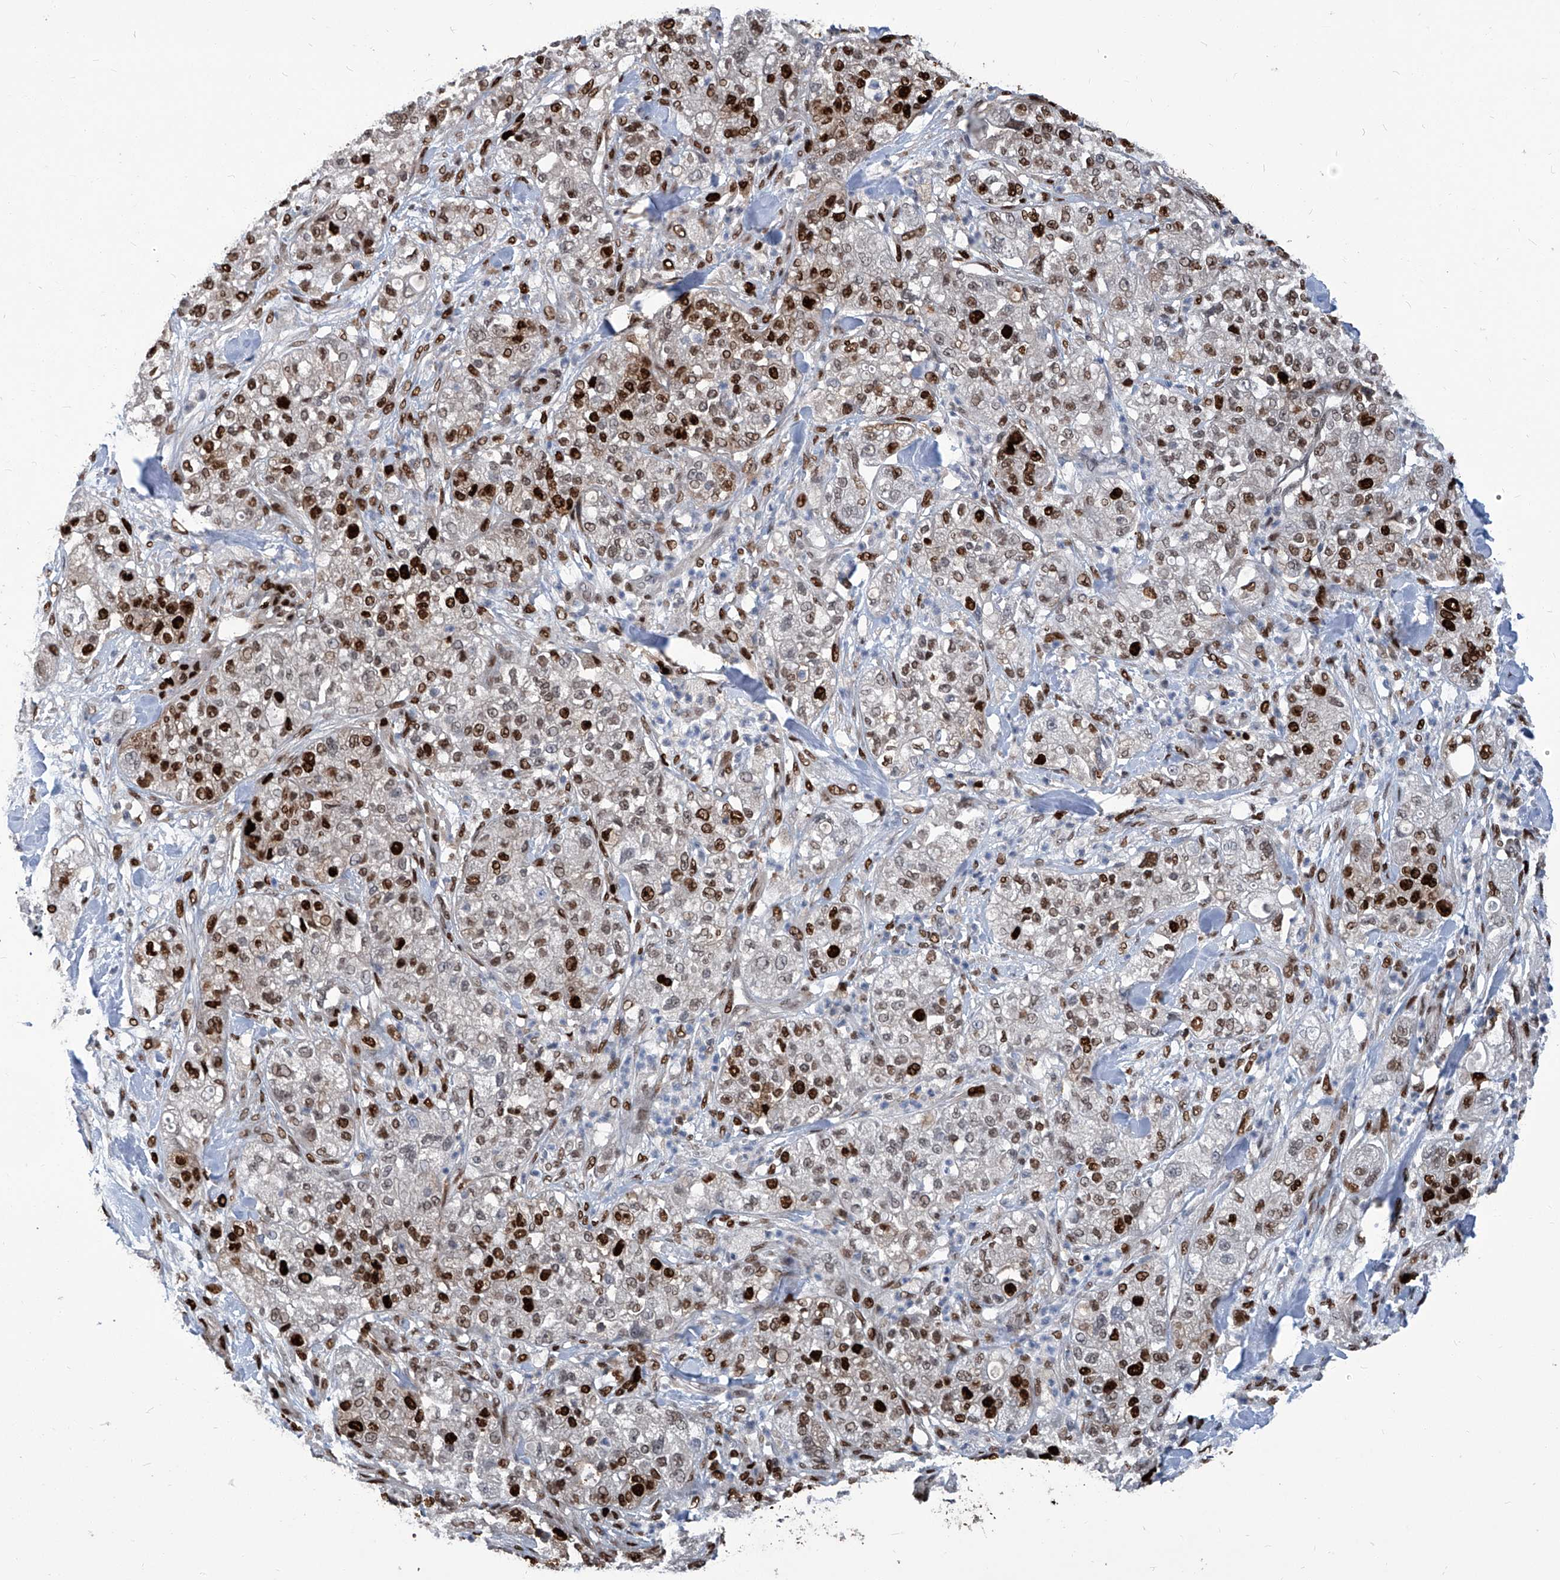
{"staining": {"intensity": "strong", "quantity": "25%-75%", "location": "nuclear"}, "tissue": "pancreatic cancer", "cell_type": "Tumor cells", "image_type": "cancer", "snomed": [{"axis": "morphology", "description": "Adenocarcinoma, NOS"}, {"axis": "topography", "description": "Pancreas"}], "caption": "This micrograph reveals pancreatic cancer stained with immunohistochemistry (IHC) to label a protein in brown. The nuclear of tumor cells show strong positivity for the protein. Nuclei are counter-stained blue.", "gene": "PCNA", "patient": {"sex": "female", "age": 78}}